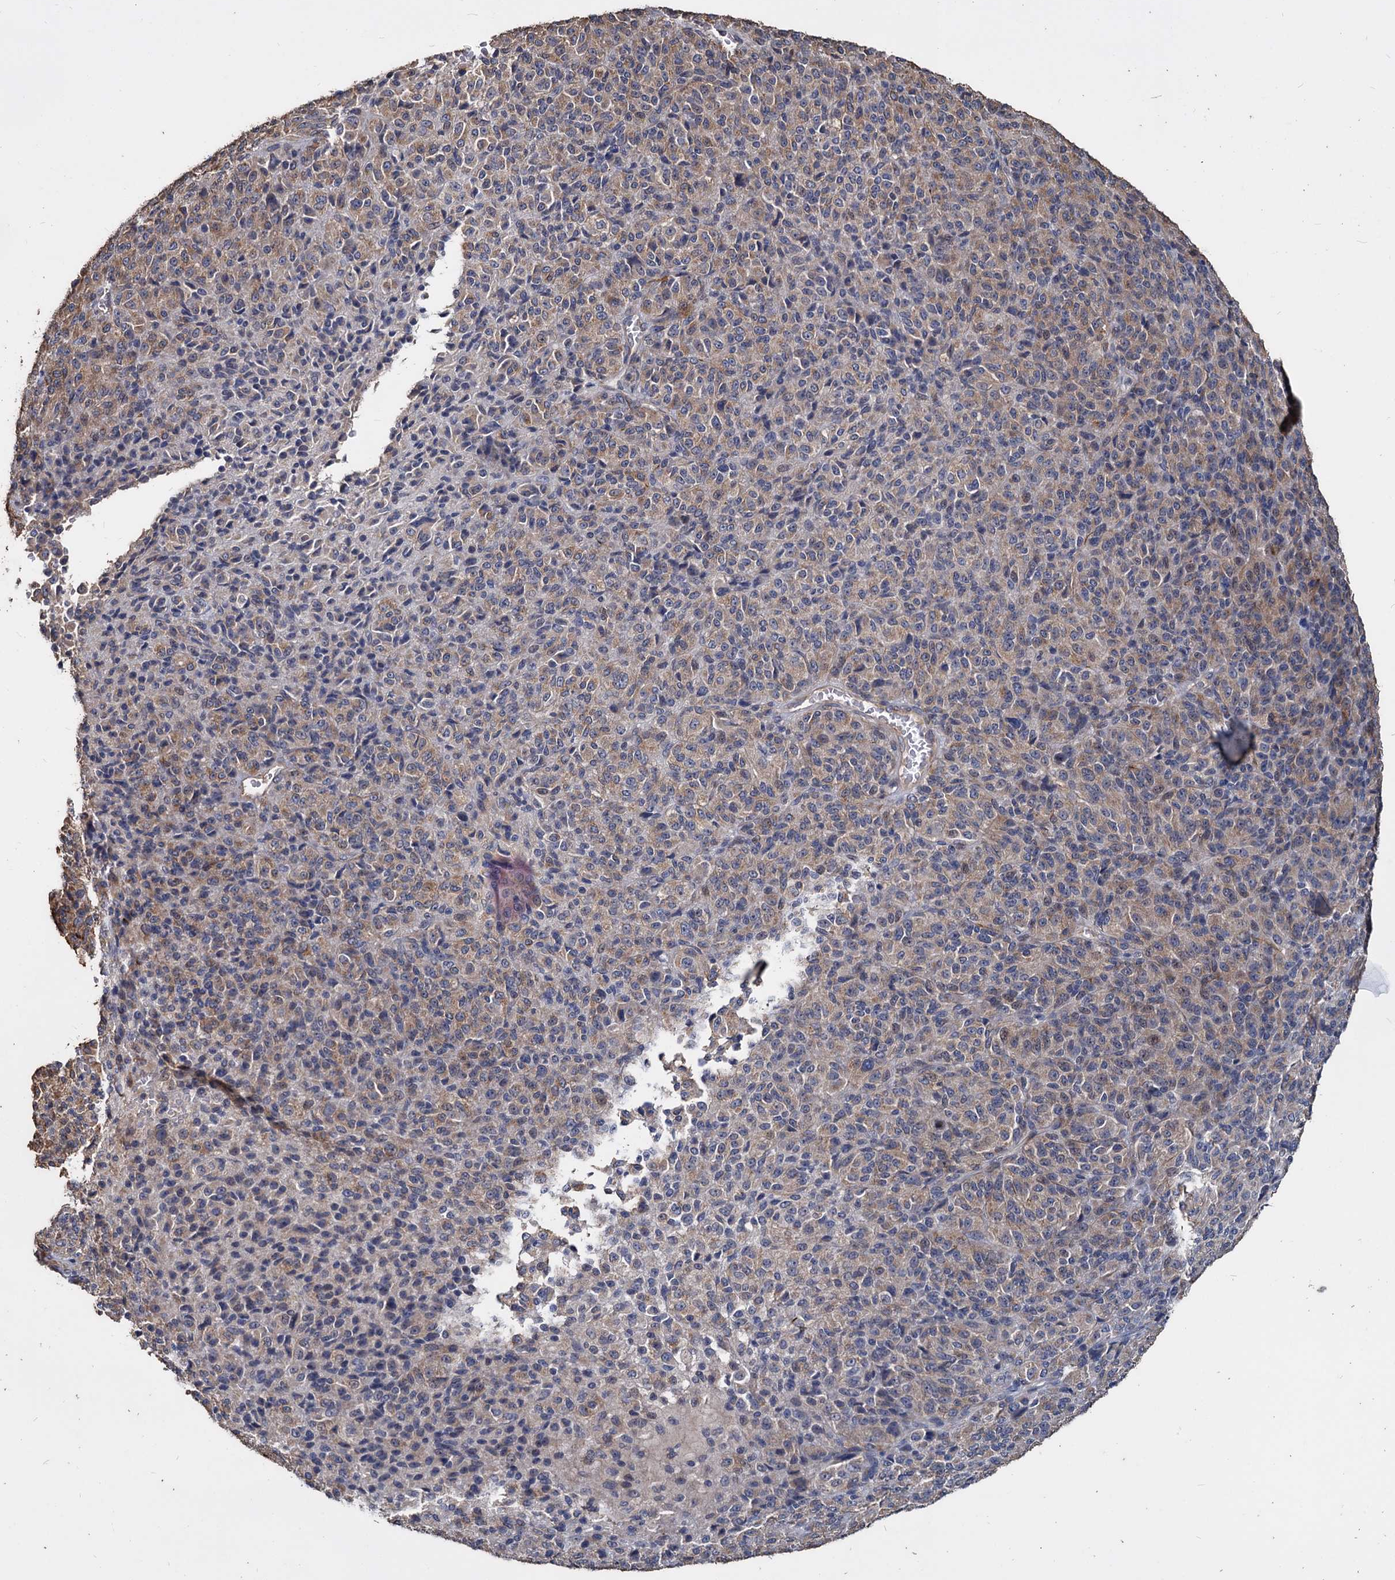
{"staining": {"intensity": "moderate", "quantity": "25%-75%", "location": "cytoplasmic/membranous"}, "tissue": "melanoma", "cell_type": "Tumor cells", "image_type": "cancer", "snomed": [{"axis": "morphology", "description": "Malignant melanoma, Metastatic site"}, {"axis": "topography", "description": "Brain"}], "caption": "Brown immunohistochemical staining in human malignant melanoma (metastatic site) demonstrates moderate cytoplasmic/membranous expression in approximately 25%-75% of tumor cells.", "gene": "DEPDC4", "patient": {"sex": "female", "age": 56}}